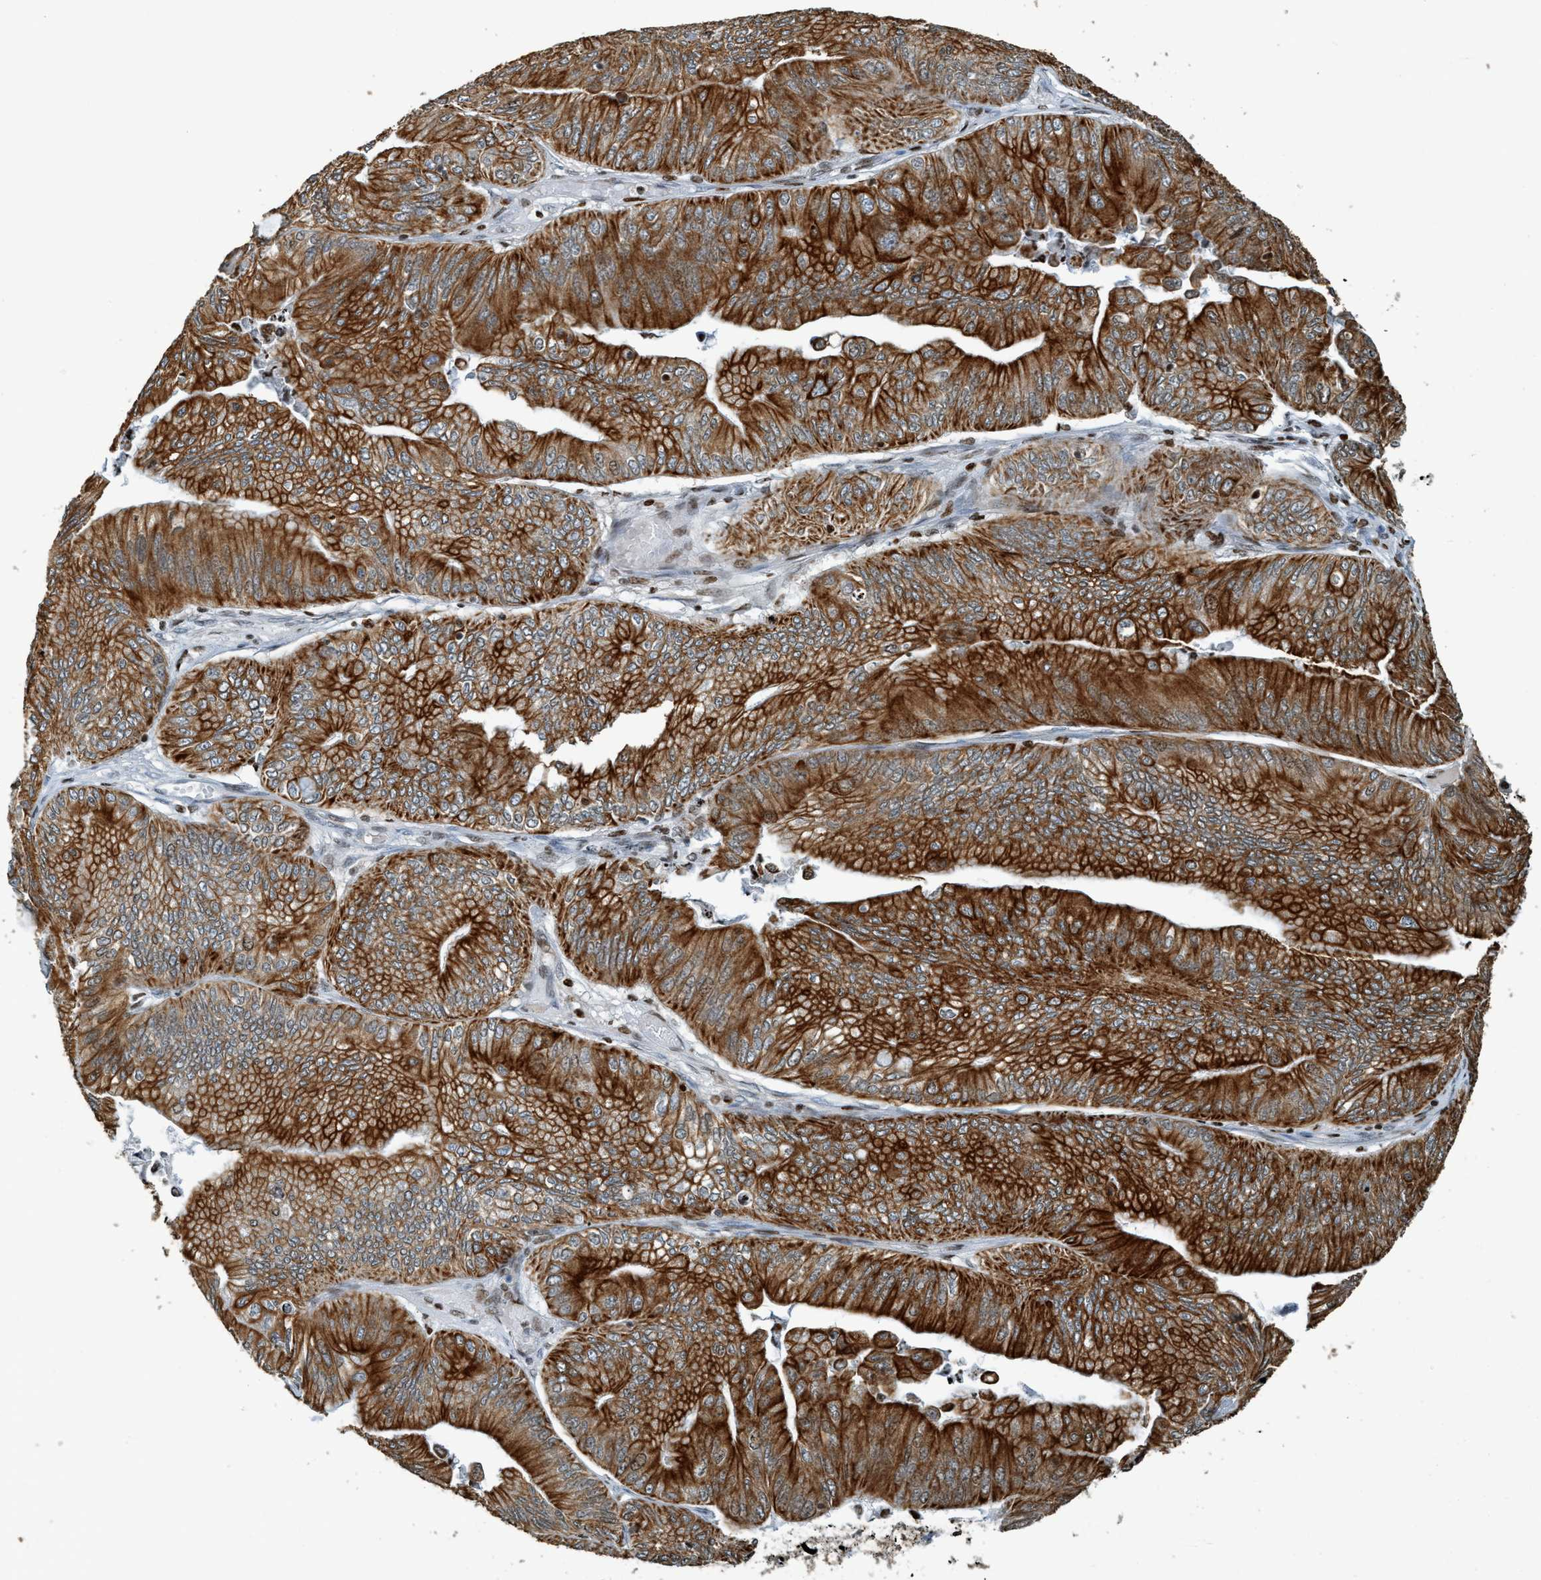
{"staining": {"intensity": "strong", "quantity": ">75%", "location": "cytoplasmic/membranous"}, "tissue": "ovarian cancer", "cell_type": "Tumor cells", "image_type": "cancer", "snomed": [{"axis": "morphology", "description": "Cystadenocarcinoma, mucinous, NOS"}, {"axis": "topography", "description": "Ovary"}], "caption": "Protein expression analysis of mucinous cystadenocarcinoma (ovarian) demonstrates strong cytoplasmic/membranous staining in approximately >75% of tumor cells. (Brightfield microscopy of DAB IHC at high magnification).", "gene": "SH3D19", "patient": {"sex": "female", "age": 61}}